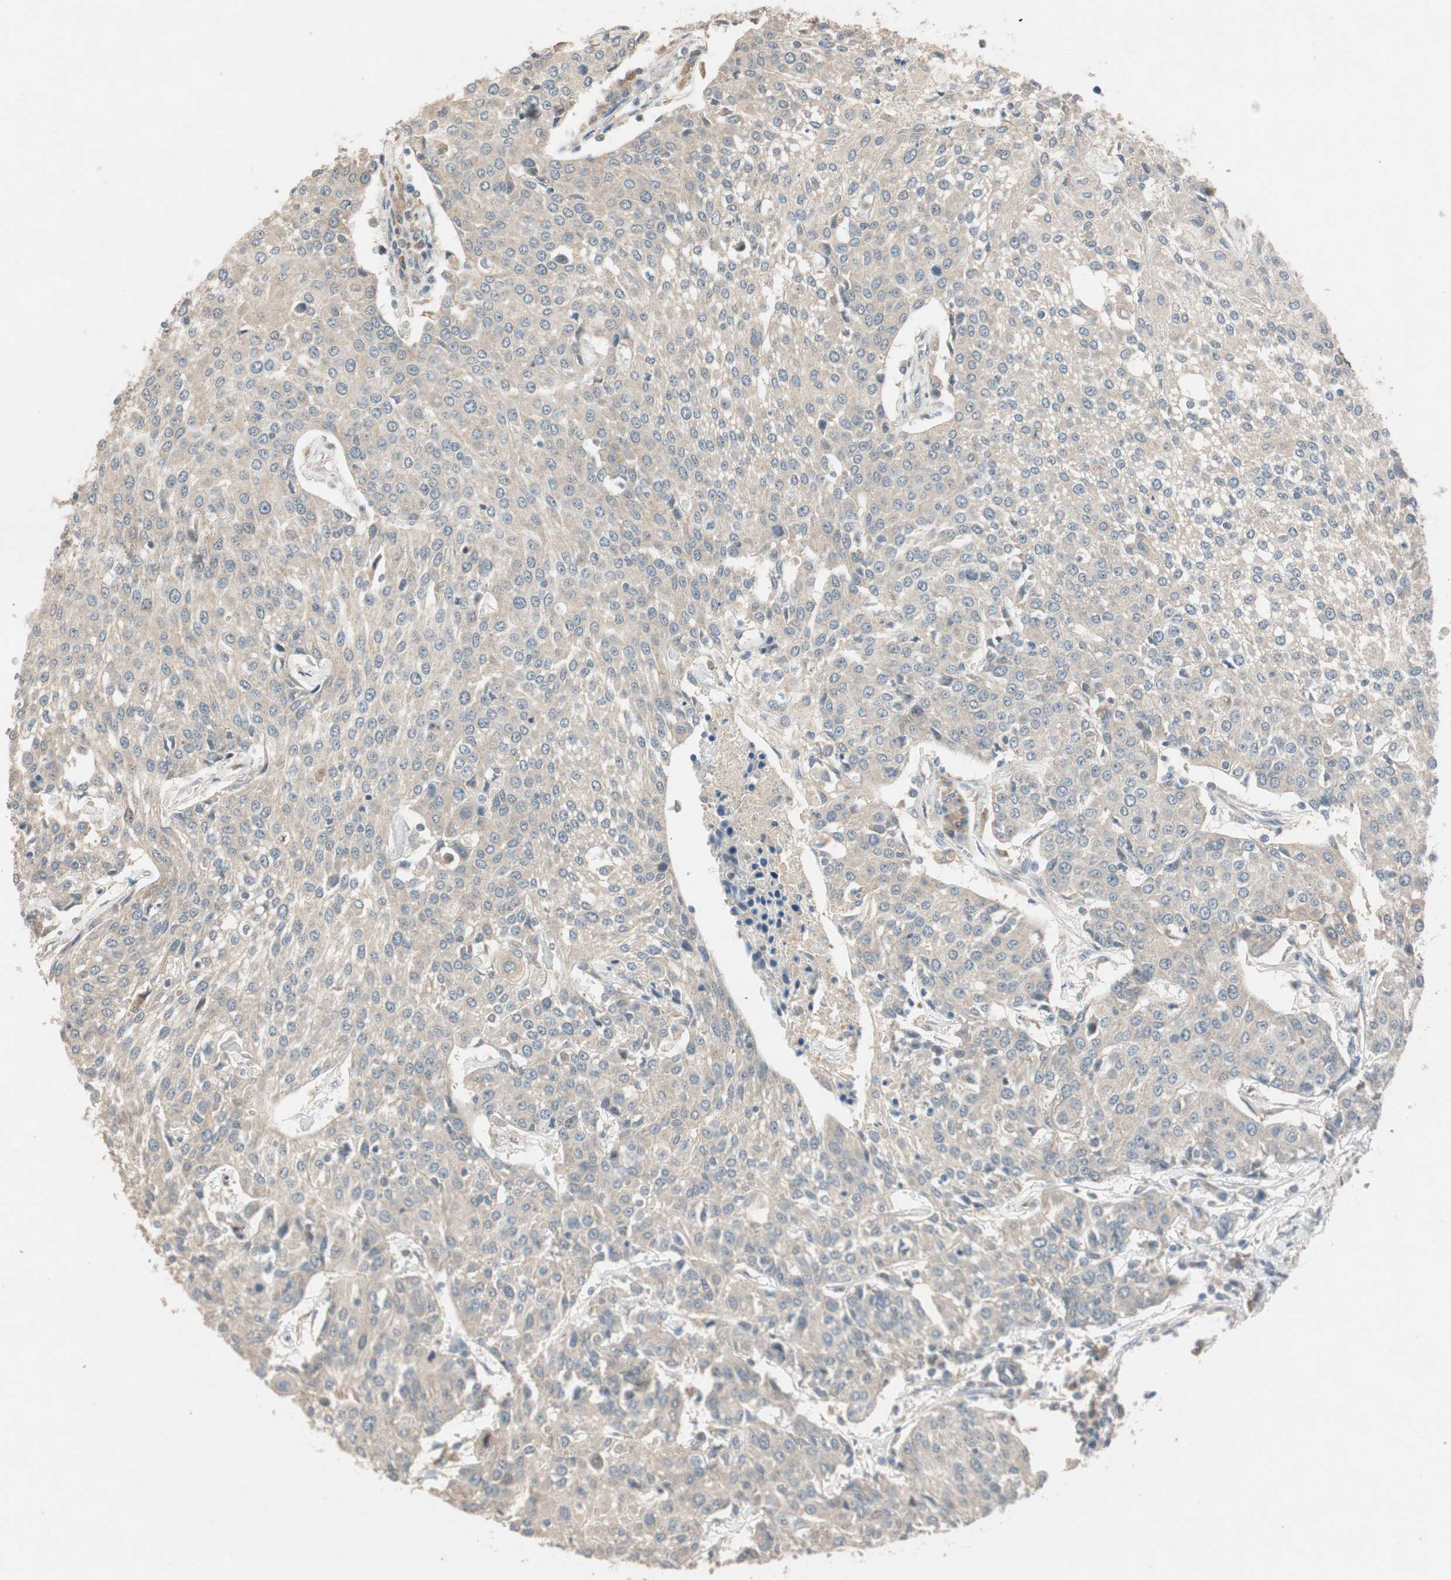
{"staining": {"intensity": "weak", "quantity": ">75%", "location": "cytoplasmic/membranous"}, "tissue": "urothelial cancer", "cell_type": "Tumor cells", "image_type": "cancer", "snomed": [{"axis": "morphology", "description": "Urothelial carcinoma, High grade"}, {"axis": "topography", "description": "Urinary bladder"}], "caption": "IHC of human urothelial carcinoma (high-grade) reveals low levels of weak cytoplasmic/membranous expression in about >75% of tumor cells.", "gene": "GLB1", "patient": {"sex": "female", "age": 85}}